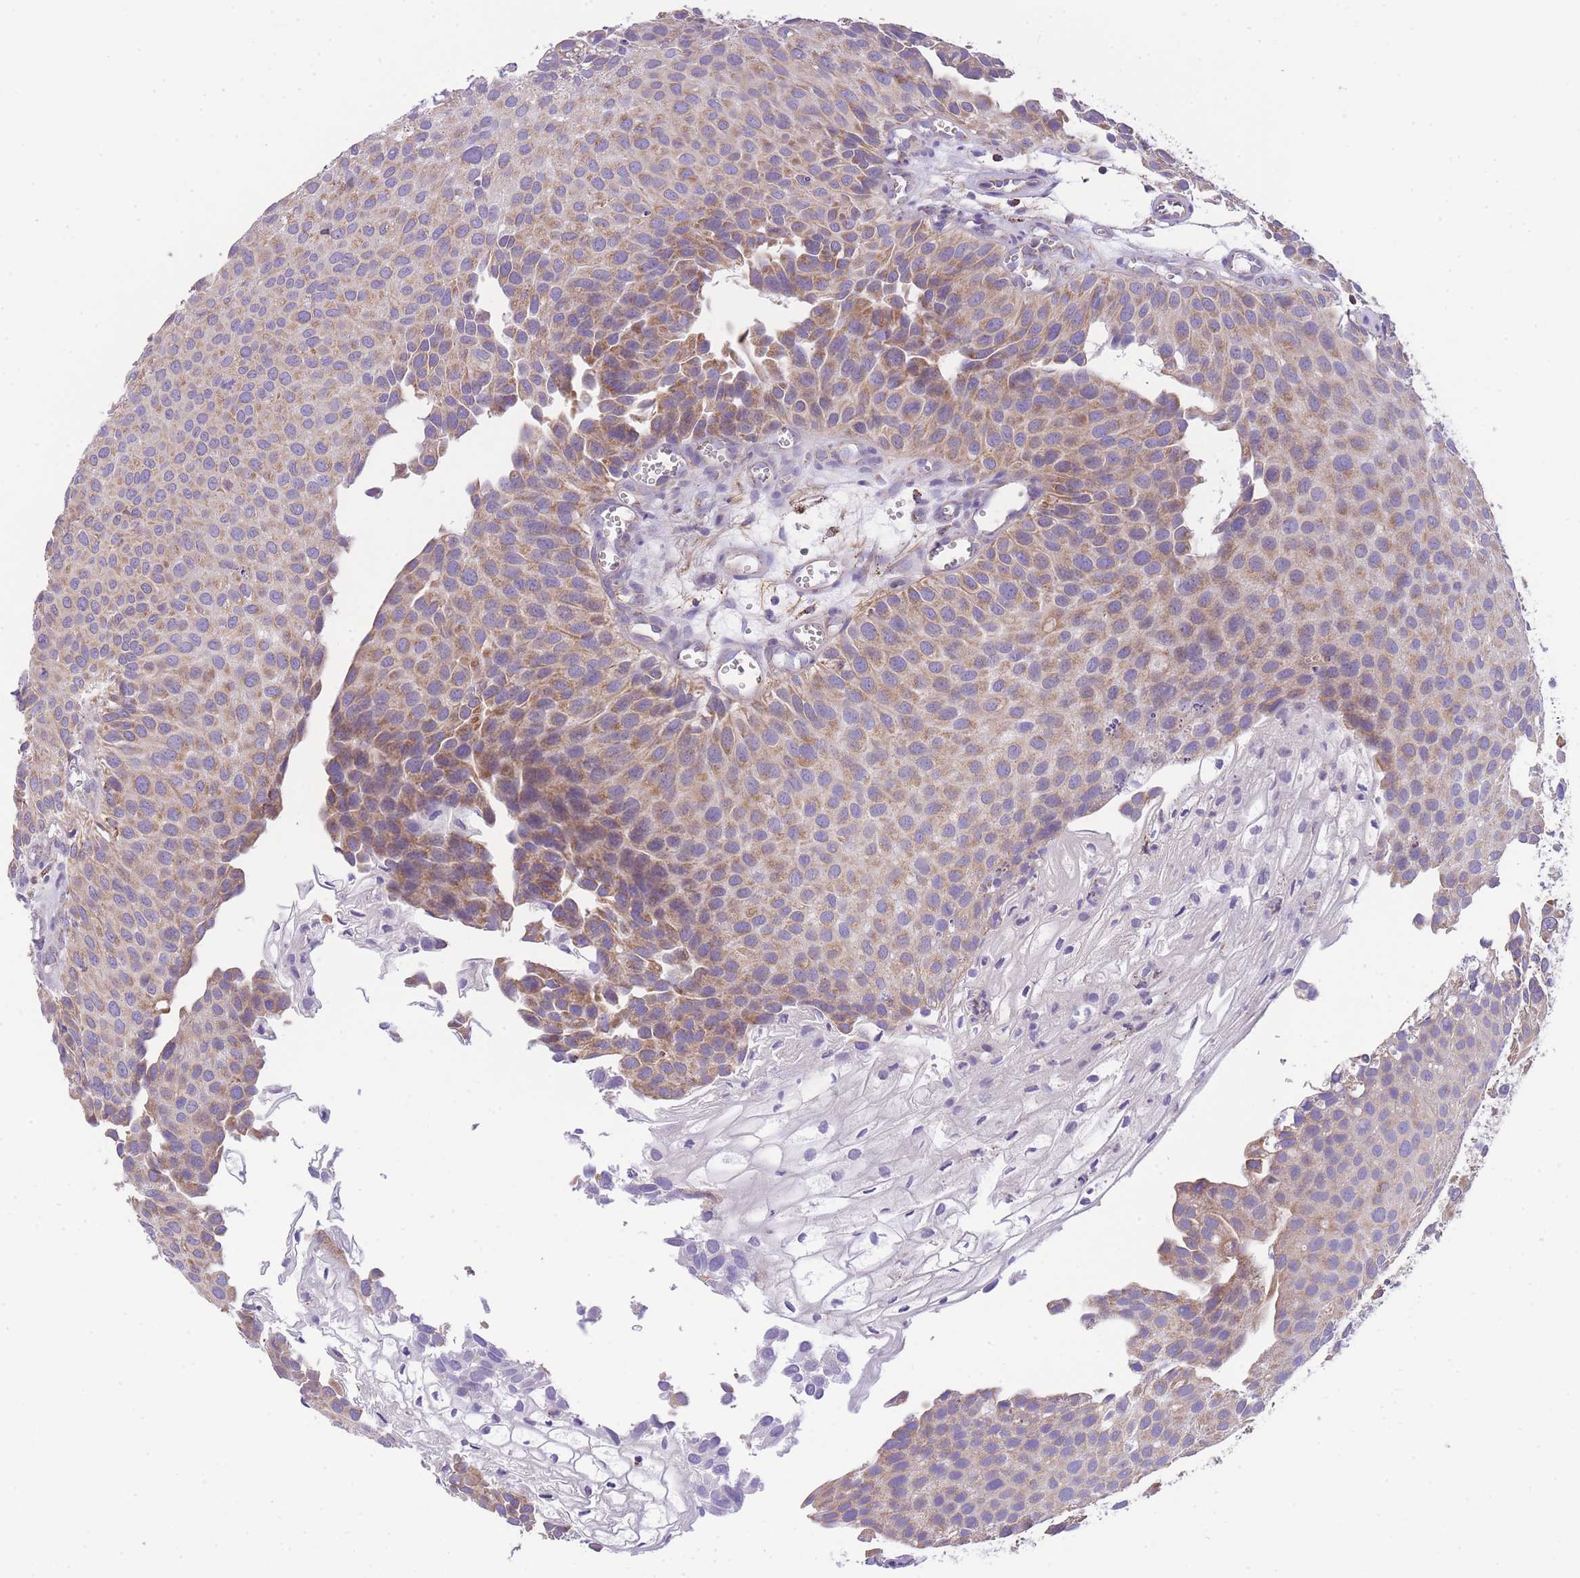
{"staining": {"intensity": "moderate", "quantity": ">75%", "location": "cytoplasmic/membranous"}, "tissue": "urothelial cancer", "cell_type": "Tumor cells", "image_type": "cancer", "snomed": [{"axis": "morphology", "description": "Urothelial carcinoma, Low grade"}, {"axis": "topography", "description": "Urinary bladder"}], "caption": "IHC staining of urothelial carcinoma (low-grade), which displays medium levels of moderate cytoplasmic/membranous staining in approximately >75% of tumor cells indicating moderate cytoplasmic/membranous protein positivity. The staining was performed using DAB (brown) for protein detection and nuclei were counterstained in hematoxylin (blue).", "gene": "ST3GAL3", "patient": {"sex": "male", "age": 88}}